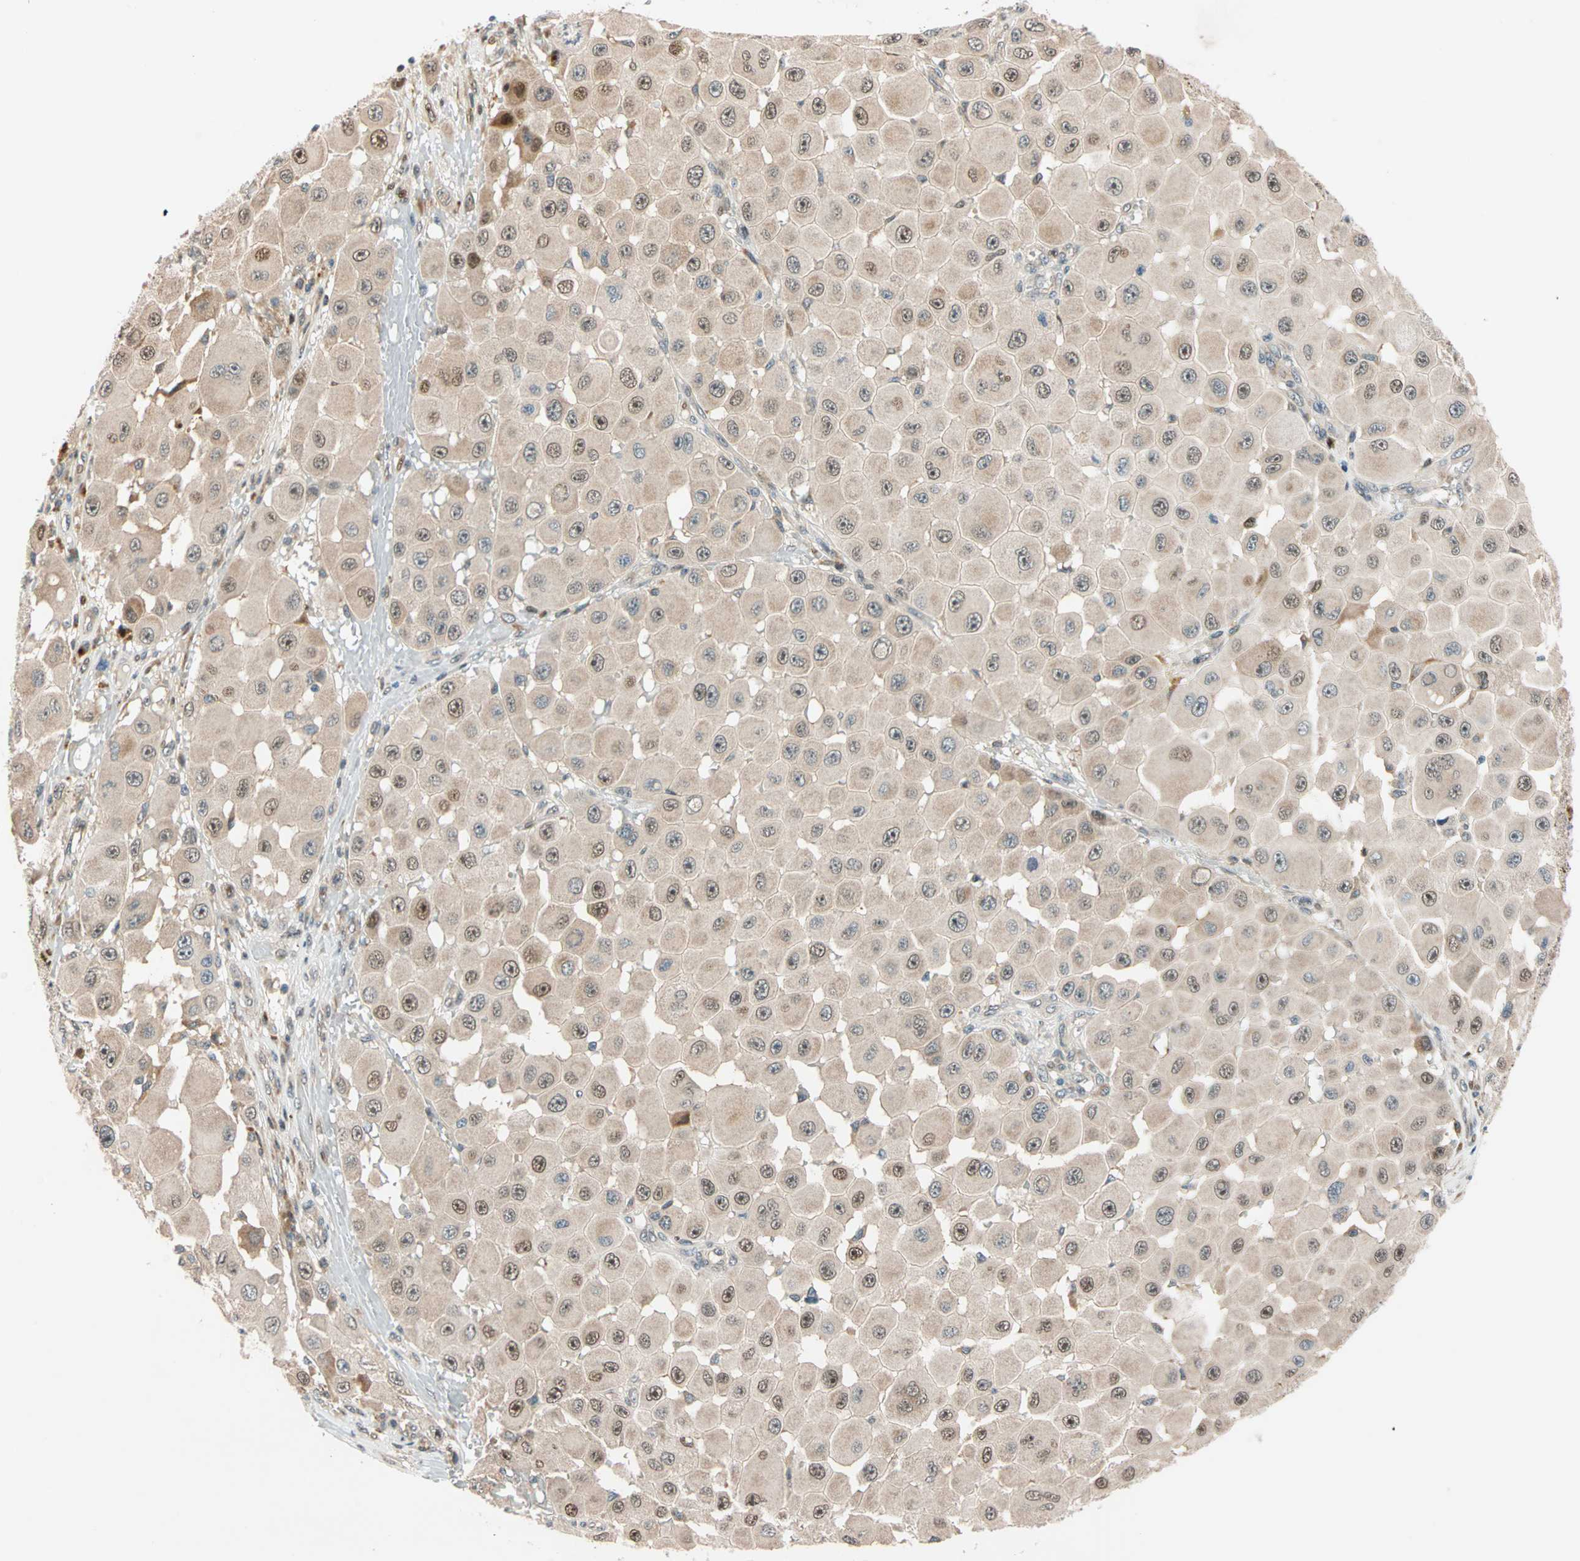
{"staining": {"intensity": "moderate", "quantity": ">75%", "location": "cytoplasmic/membranous,nuclear"}, "tissue": "melanoma", "cell_type": "Tumor cells", "image_type": "cancer", "snomed": [{"axis": "morphology", "description": "Malignant melanoma, NOS"}, {"axis": "topography", "description": "Skin"}], "caption": "Immunohistochemical staining of melanoma shows medium levels of moderate cytoplasmic/membranous and nuclear positivity in approximately >75% of tumor cells.", "gene": "HECW1", "patient": {"sex": "female", "age": 81}}